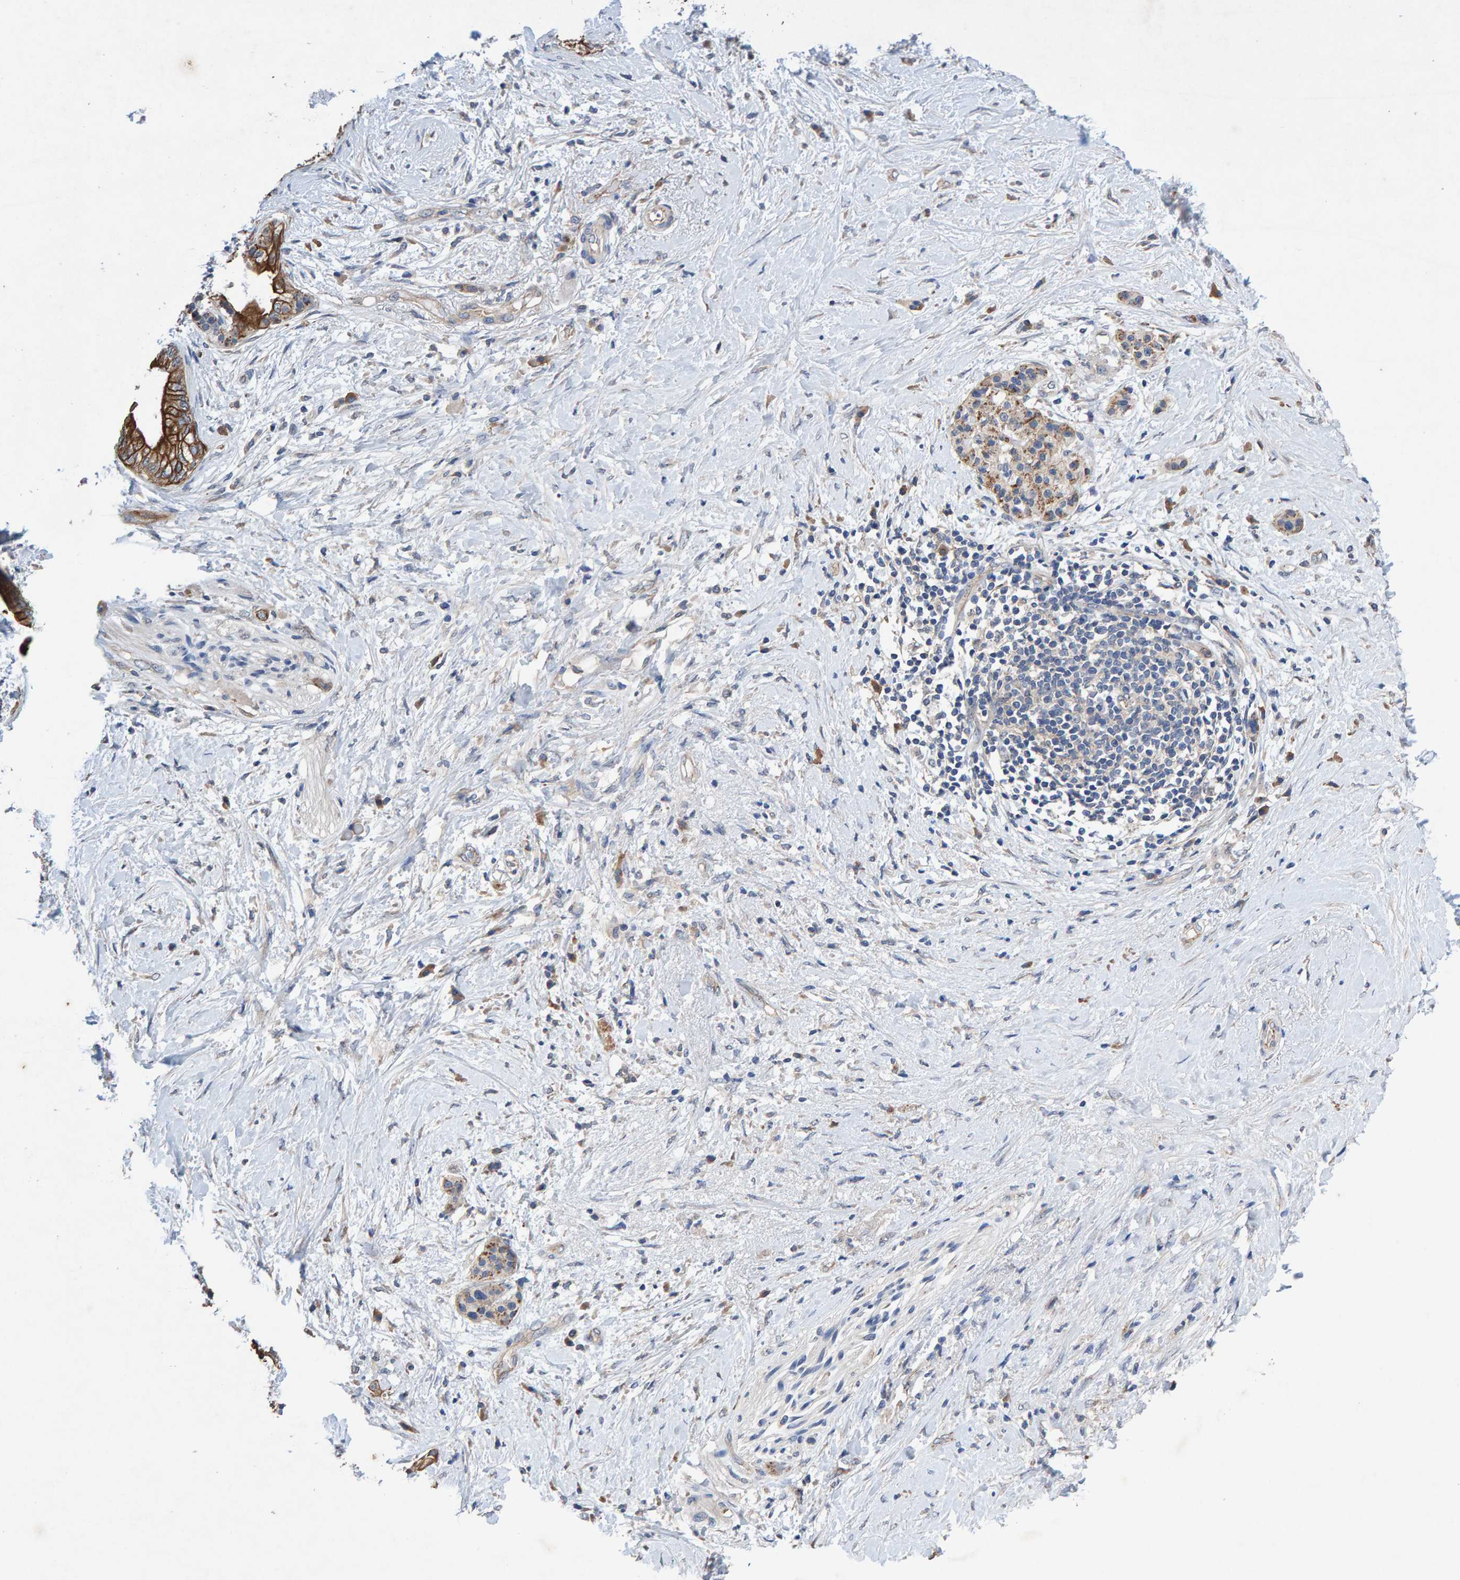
{"staining": {"intensity": "strong", "quantity": ">75%", "location": "cytoplasmic/membranous"}, "tissue": "pancreatic cancer", "cell_type": "Tumor cells", "image_type": "cancer", "snomed": [{"axis": "morphology", "description": "Normal tissue, NOS"}, {"axis": "morphology", "description": "Adenocarcinoma, NOS"}, {"axis": "topography", "description": "Pancreas"}, {"axis": "topography", "description": "Duodenum"}], "caption": "A micrograph of human pancreatic cancer stained for a protein exhibits strong cytoplasmic/membranous brown staining in tumor cells.", "gene": "EFR3A", "patient": {"sex": "female", "age": 60}}